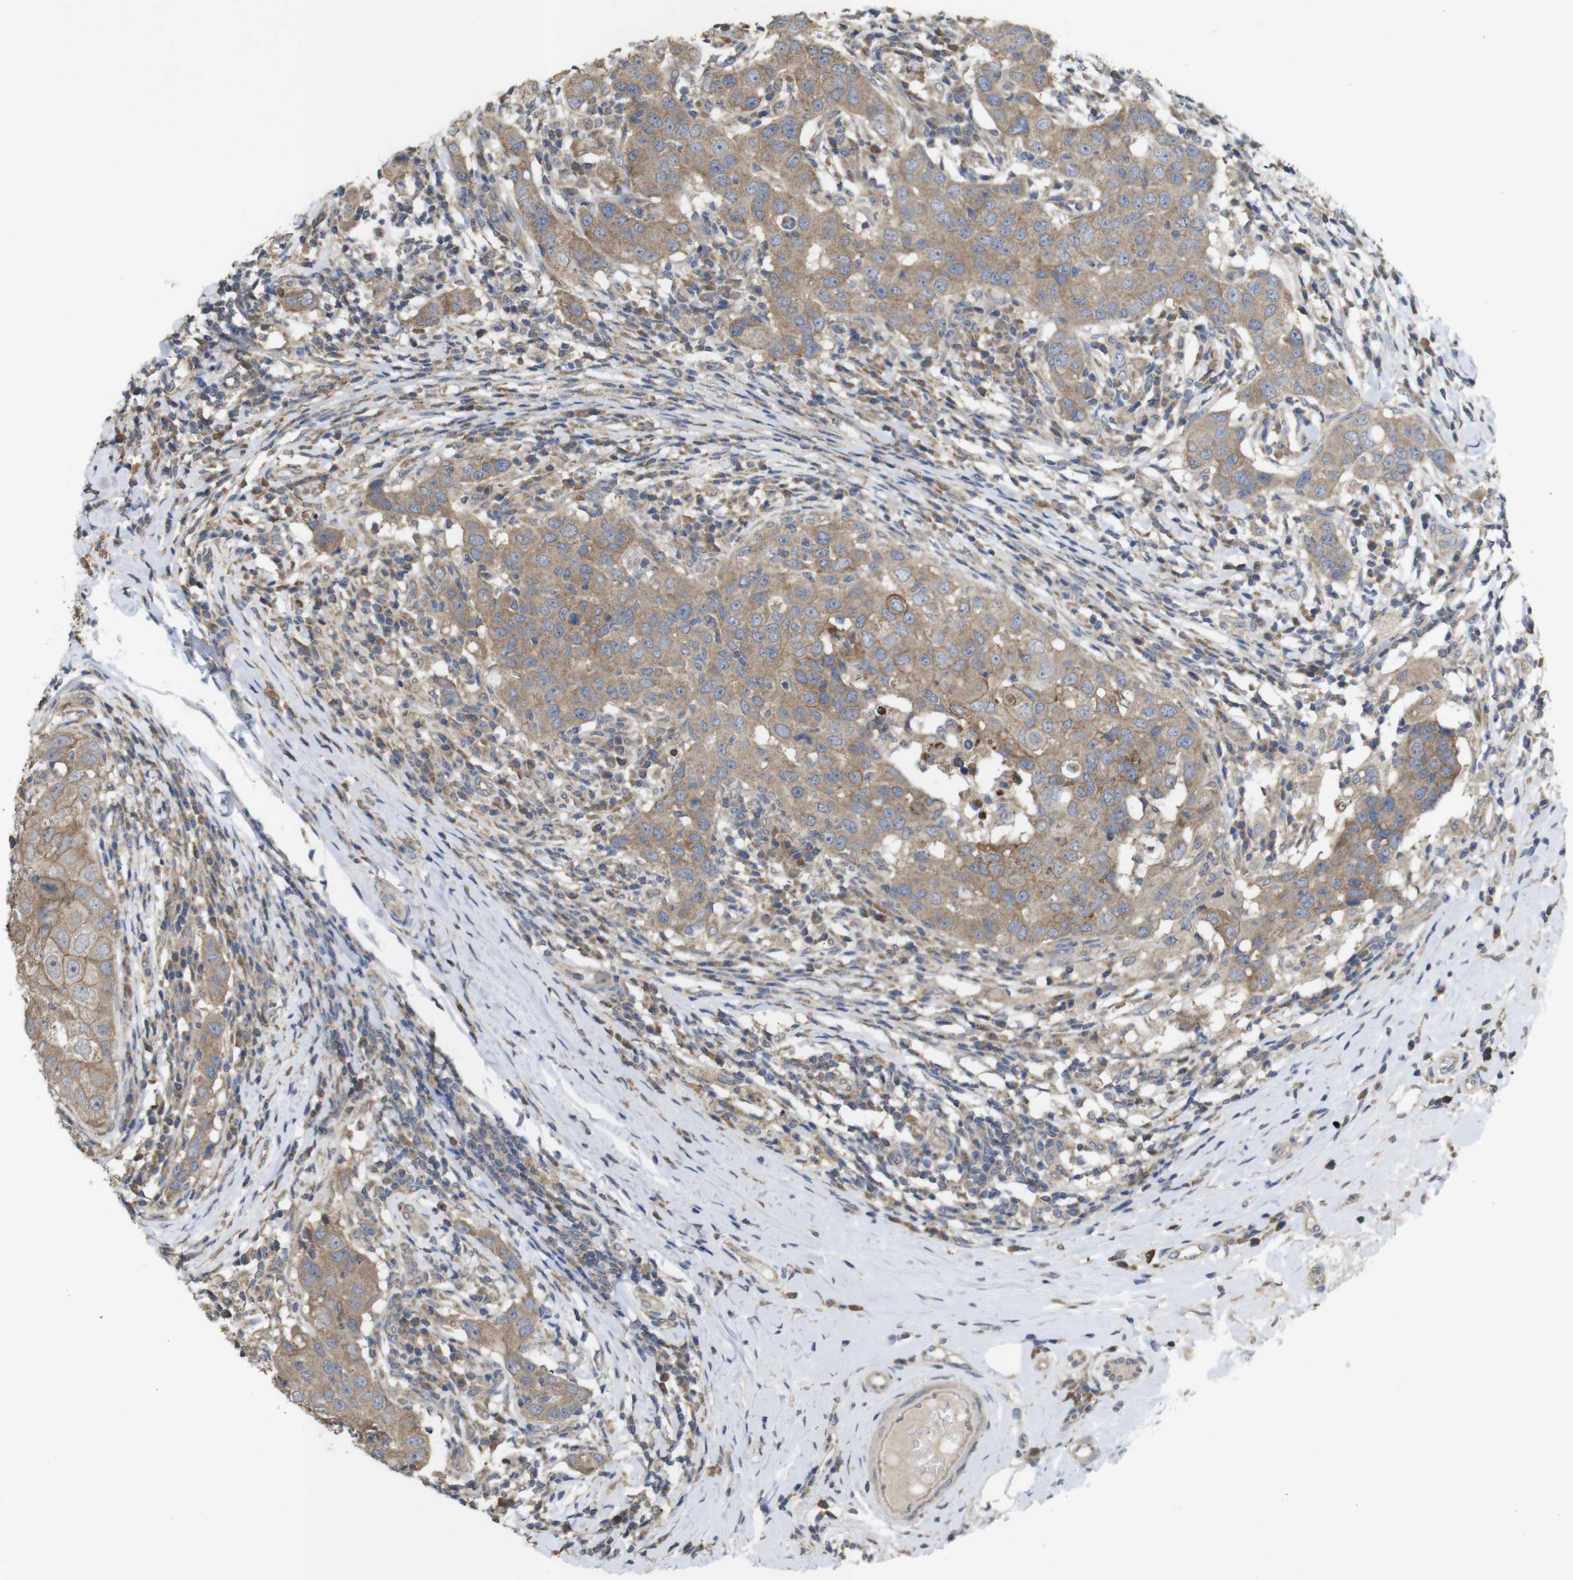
{"staining": {"intensity": "weak", "quantity": ">75%", "location": "cytoplasmic/membranous"}, "tissue": "breast cancer", "cell_type": "Tumor cells", "image_type": "cancer", "snomed": [{"axis": "morphology", "description": "Duct carcinoma"}, {"axis": "topography", "description": "Breast"}], "caption": "DAB (3,3'-diaminobenzidine) immunohistochemical staining of breast intraductal carcinoma displays weak cytoplasmic/membranous protein staining in approximately >75% of tumor cells. Nuclei are stained in blue.", "gene": "KCNS3", "patient": {"sex": "female", "age": 27}}